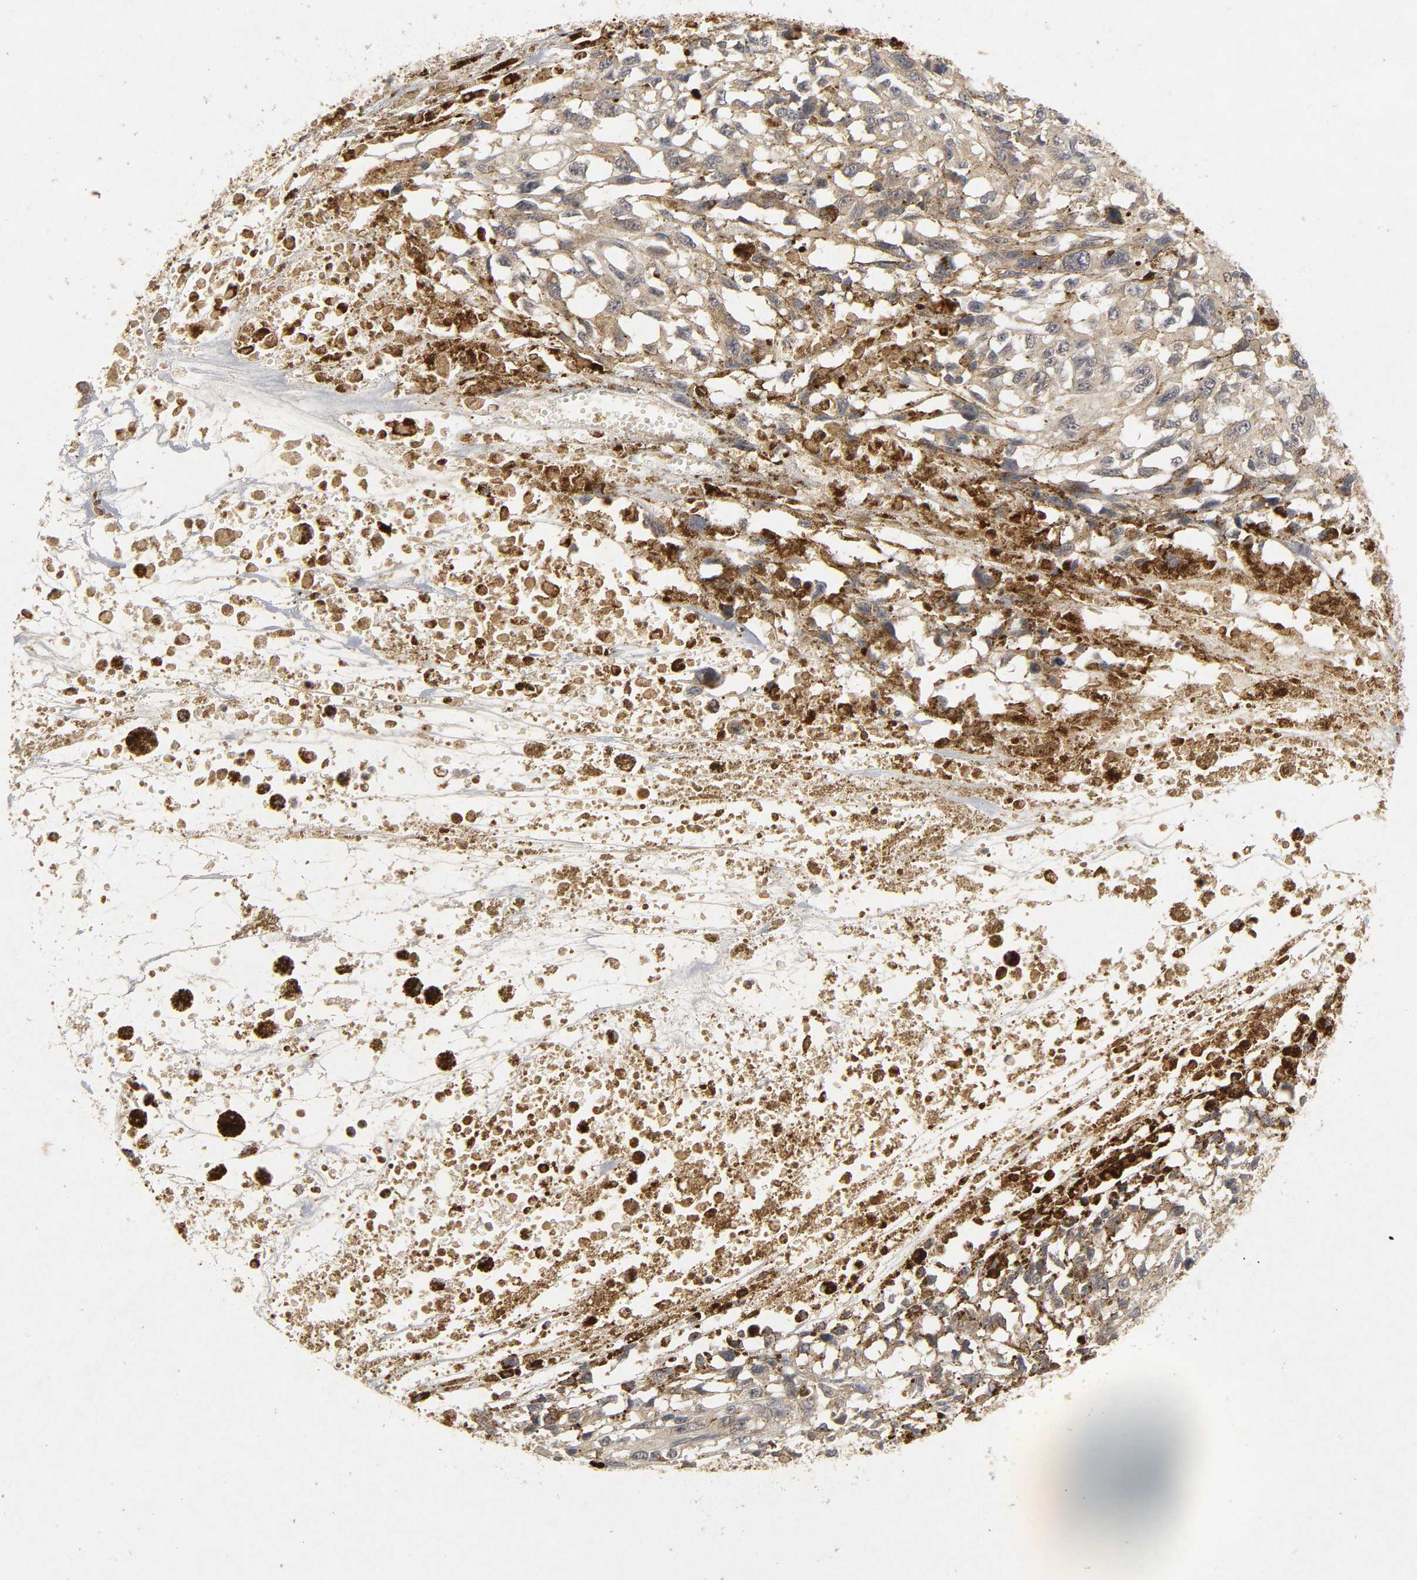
{"staining": {"intensity": "weak", "quantity": ">75%", "location": "cytoplasmic/membranous"}, "tissue": "melanoma", "cell_type": "Tumor cells", "image_type": "cancer", "snomed": [{"axis": "morphology", "description": "Malignant melanoma, Metastatic site"}, {"axis": "topography", "description": "Lymph node"}], "caption": "Human melanoma stained with a brown dye shows weak cytoplasmic/membranous positive staining in approximately >75% of tumor cells.", "gene": "TRAF6", "patient": {"sex": "male", "age": 59}}